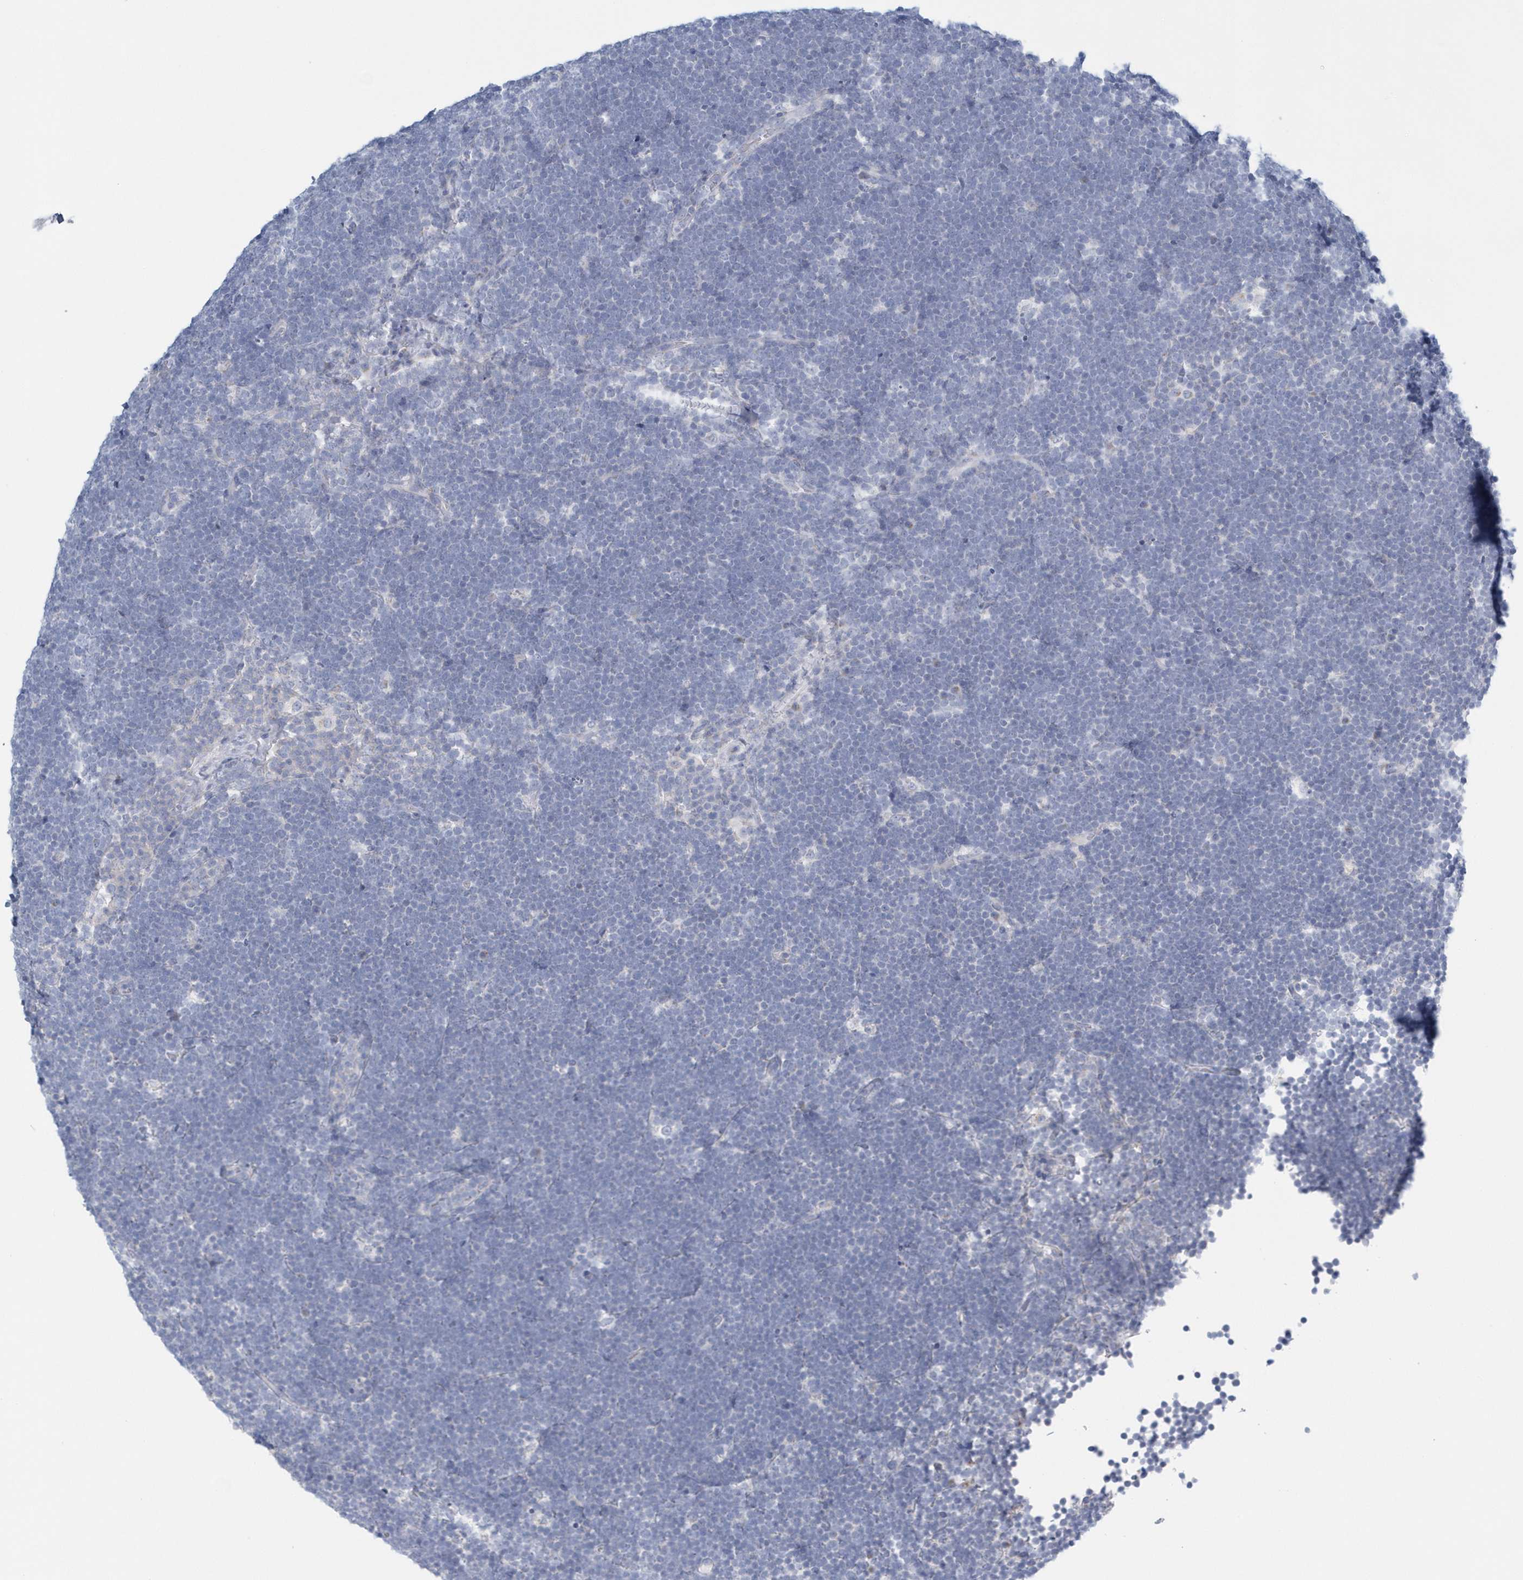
{"staining": {"intensity": "negative", "quantity": "none", "location": "none"}, "tissue": "lymphoma", "cell_type": "Tumor cells", "image_type": "cancer", "snomed": [{"axis": "morphology", "description": "Malignant lymphoma, non-Hodgkin's type, High grade"}, {"axis": "topography", "description": "Lymph node"}], "caption": "Immunohistochemistry image of neoplastic tissue: human high-grade malignant lymphoma, non-Hodgkin's type stained with DAB exhibits no significant protein expression in tumor cells.", "gene": "SPATA18", "patient": {"sex": "male", "age": 13}}